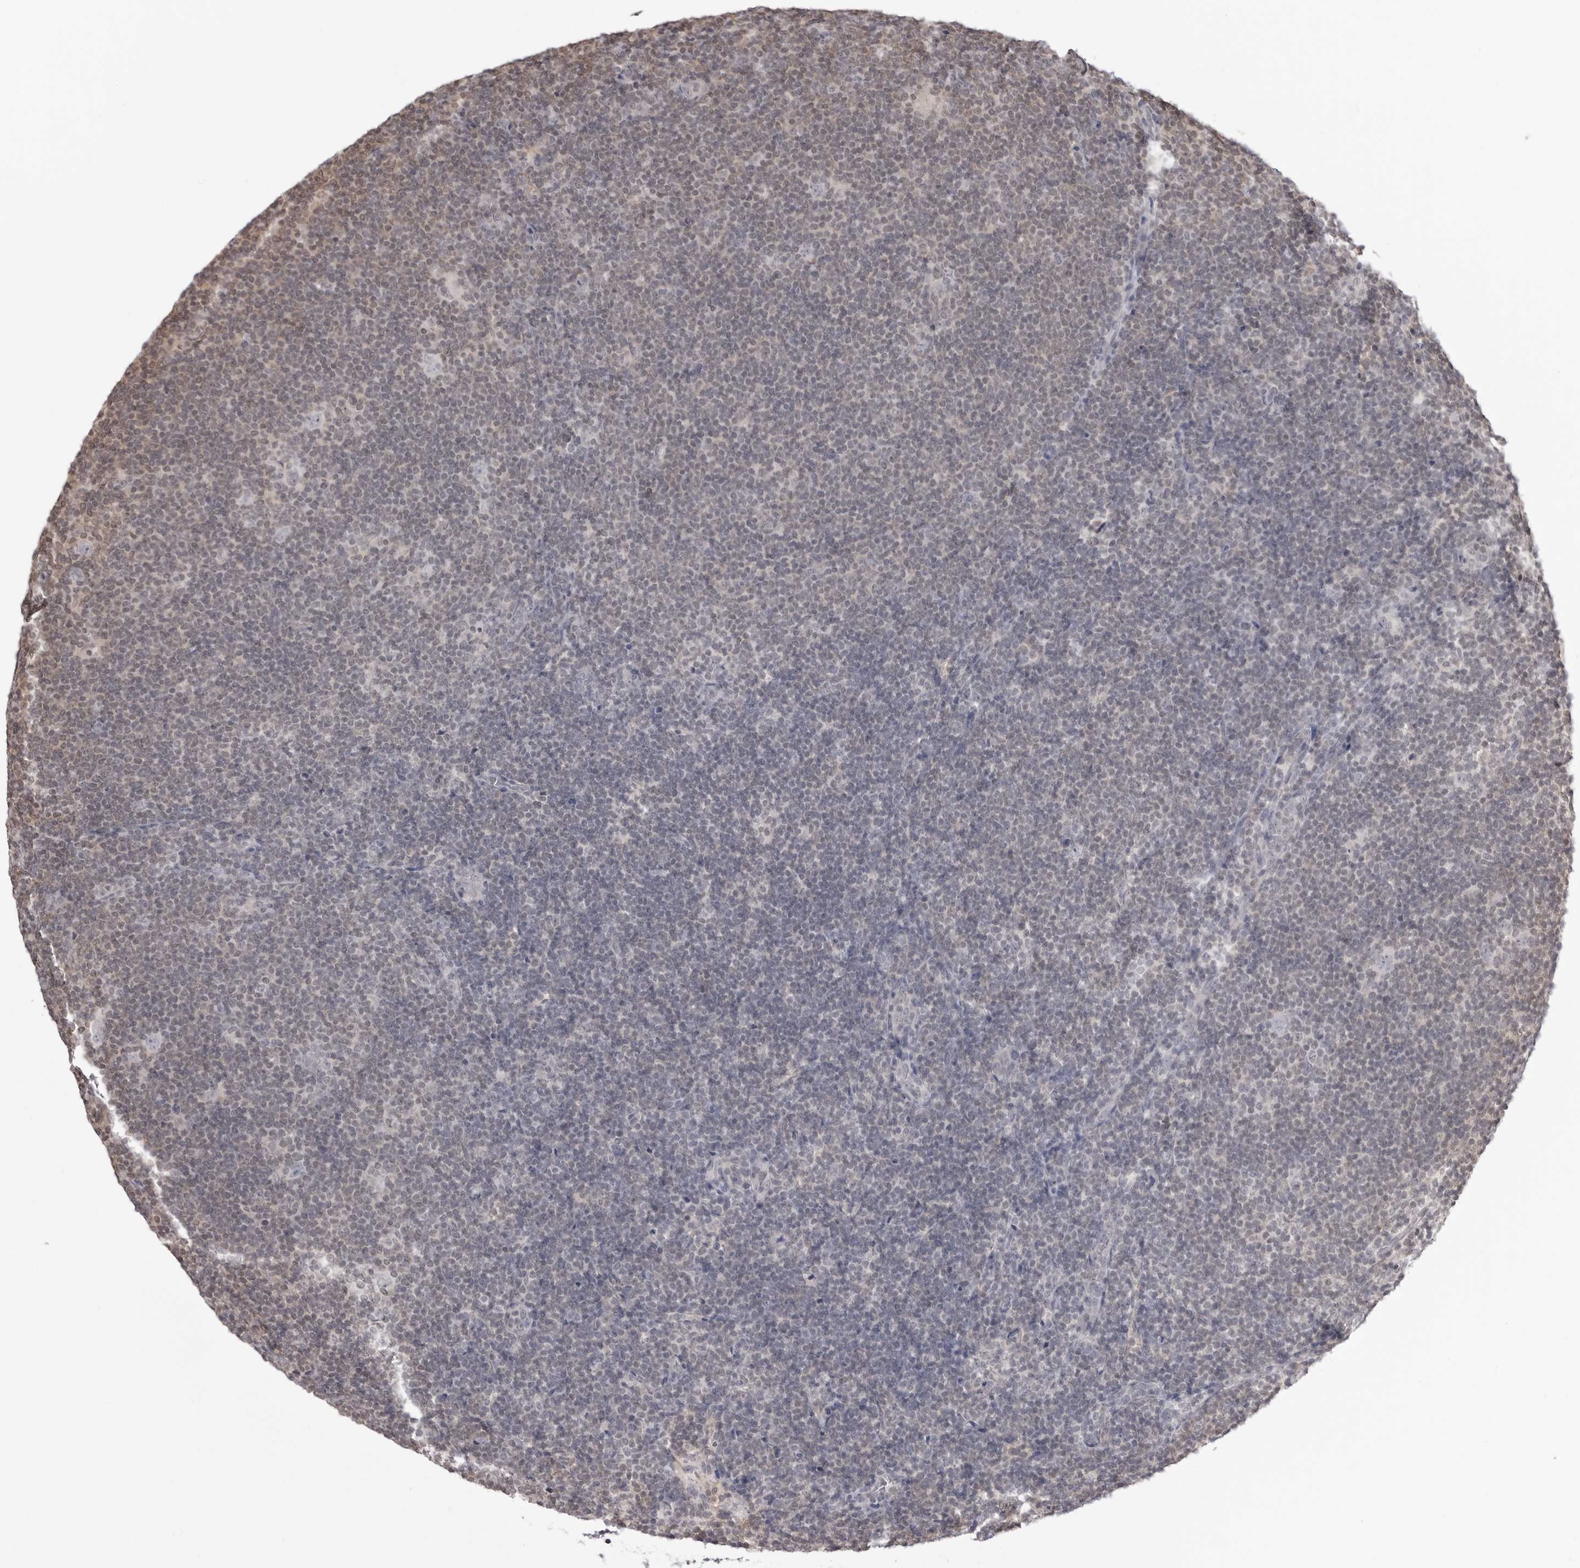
{"staining": {"intensity": "negative", "quantity": "none", "location": "none"}, "tissue": "lymphoma", "cell_type": "Tumor cells", "image_type": "cancer", "snomed": [{"axis": "morphology", "description": "Hodgkin's disease, NOS"}, {"axis": "topography", "description": "Lymph node"}], "caption": "Immunohistochemistry micrograph of Hodgkin's disease stained for a protein (brown), which displays no expression in tumor cells.", "gene": "YWHAG", "patient": {"sex": "female", "age": 57}}